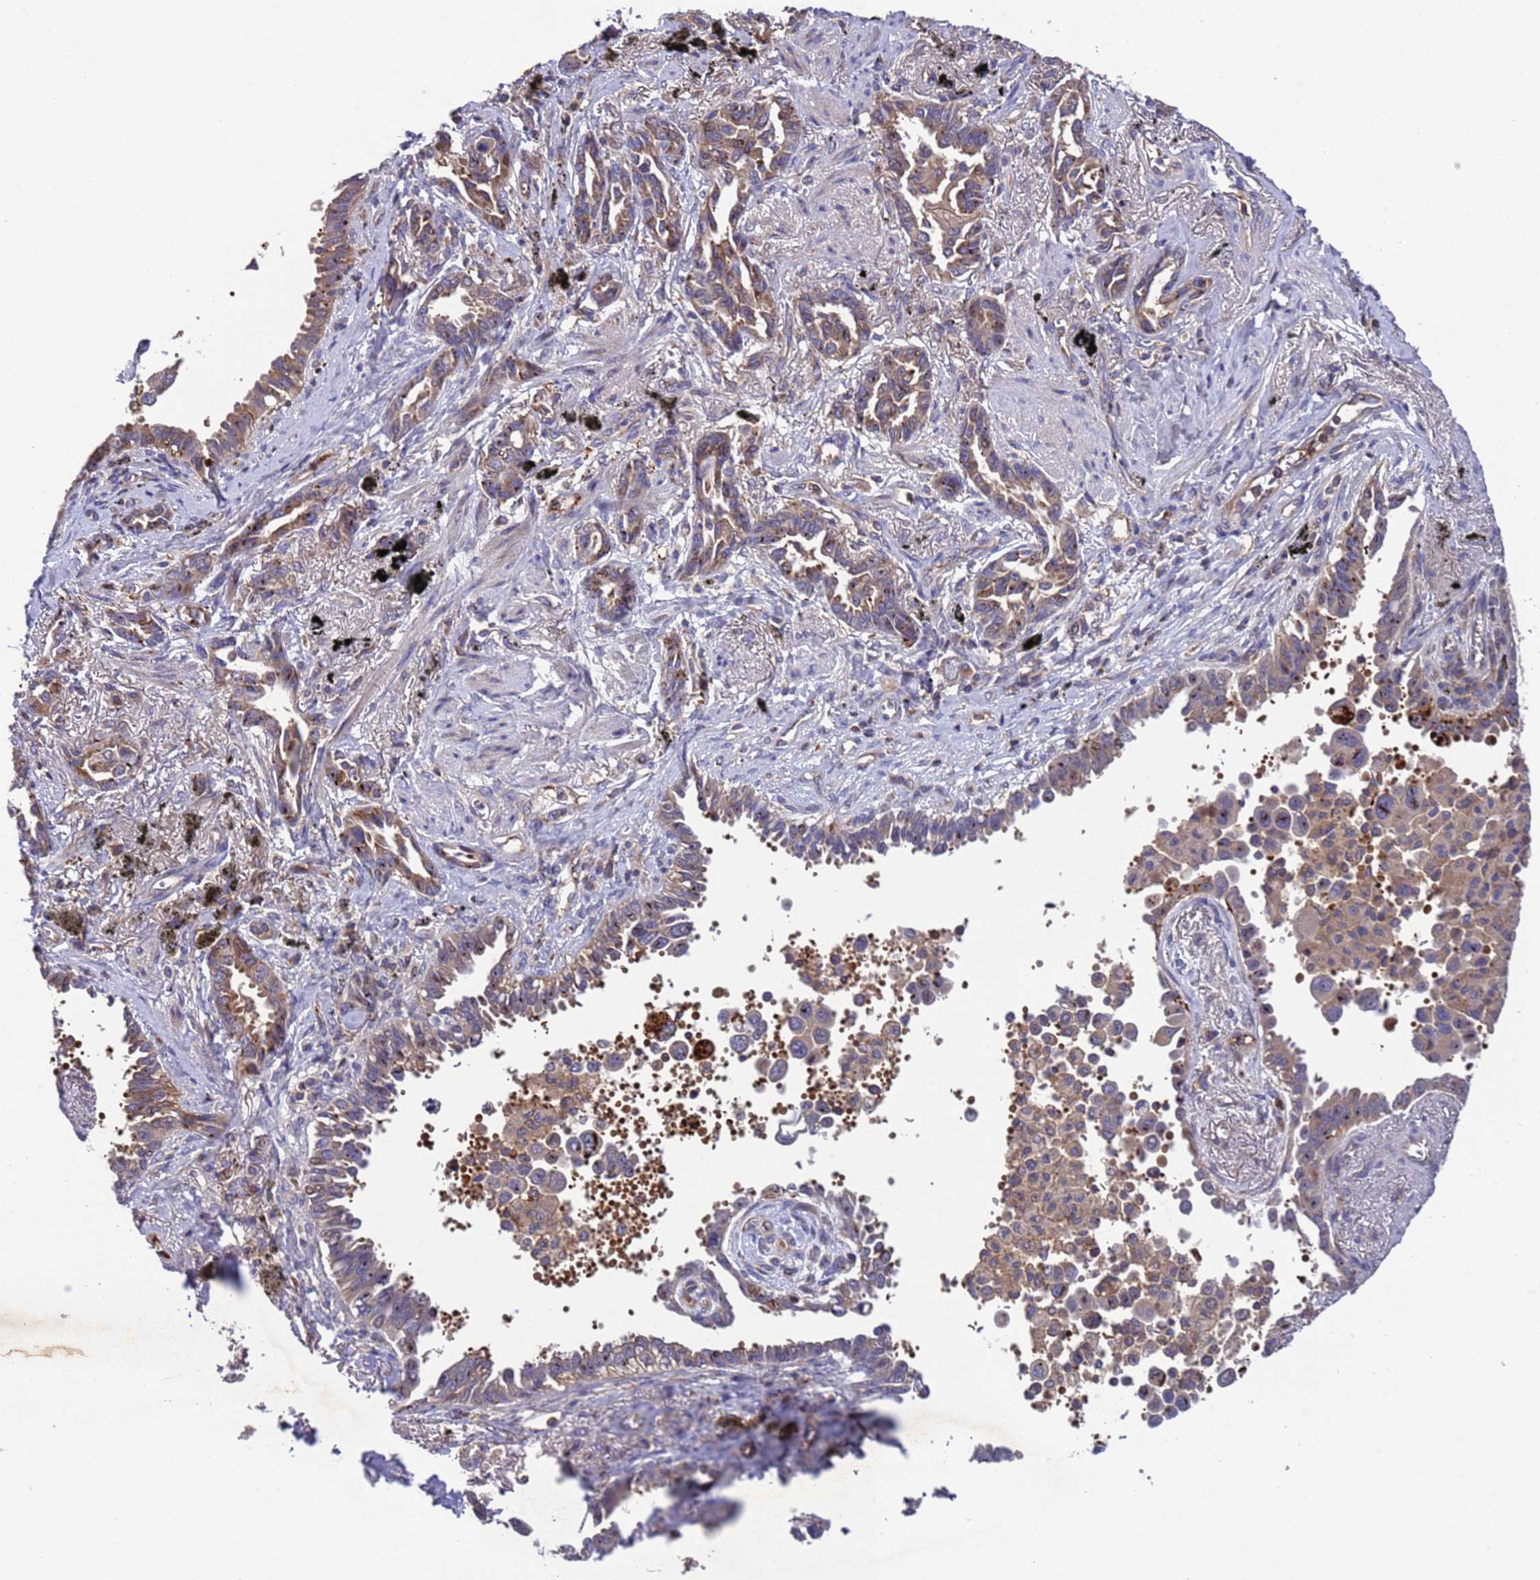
{"staining": {"intensity": "weak", "quantity": "25%-75%", "location": "cytoplasmic/membranous"}, "tissue": "lung cancer", "cell_type": "Tumor cells", "image_type": "cancer", "snomed": [{"axis": "morphology", "description": "Adenocarcinoma, NOS"}, {"axis": "topography", "description": "Lung"}], "caption": "About 25%-75% of tumor cells in human adenocarcinoma (lung) show weak cytoplasmic/membranous protein positivity as visualized by brown immunohistochemical staining.", "gene": "PARP16", "patient": {"sex": "male", "age": 67}}